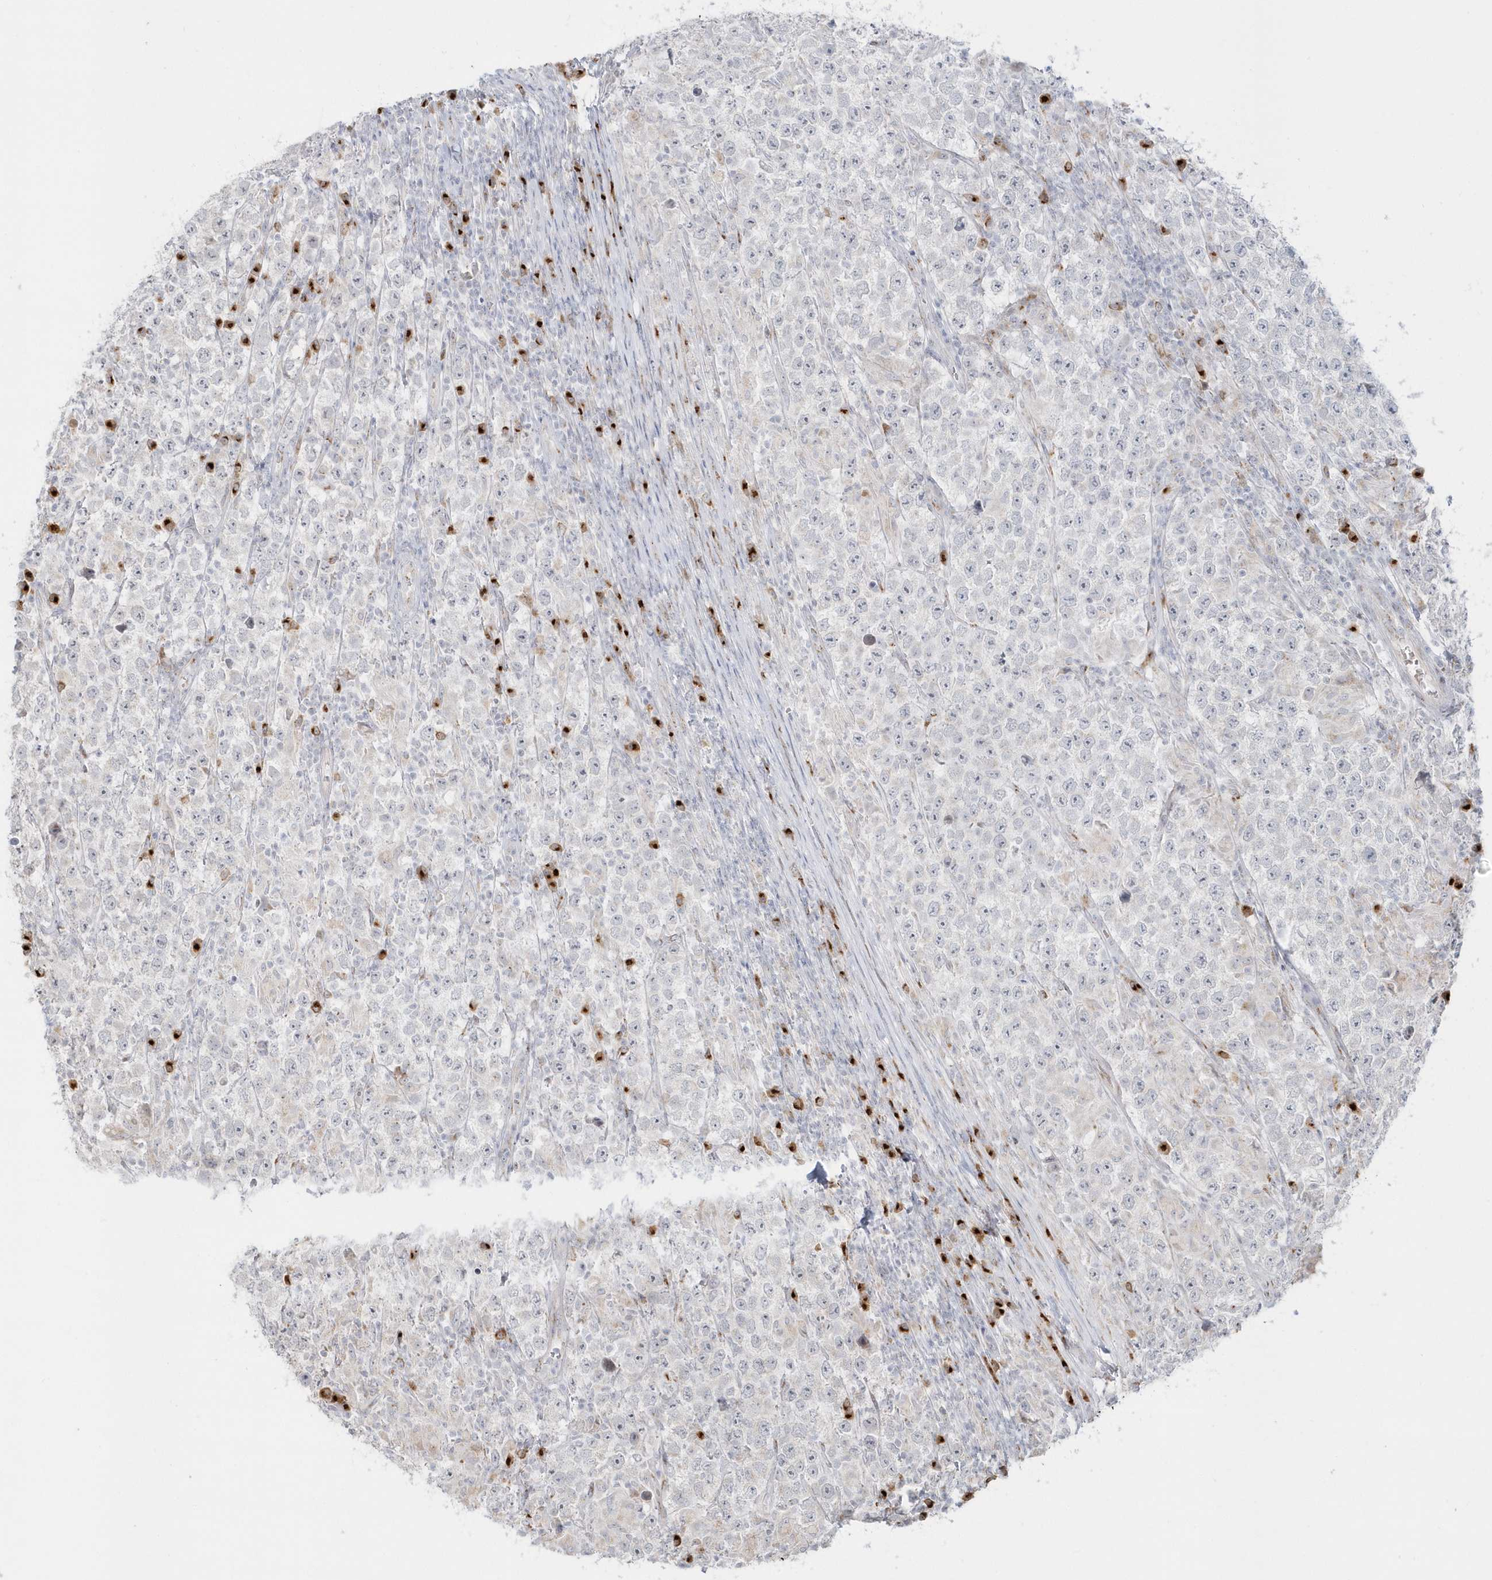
{"staining": {"intensity": "negative", "quantity": "none", "location": "none"}, "tissue": "testis cancer", "cell_type": "Tumor cells", "image_type": "cancer", "snomed": [{"axis": "morphology", "description": "Normal tissue, NOS"}, {"axis": "morphology", "description": "Urothelial carcinoma, High grade"}, {"axis": "morphology", "description": "Seminoma, NOS"}, {"axis": "morphology", "description": "Carcinoma, Embryonal, NOS"}, {"axis": "topography", "description": "Urinary bladder"}, {"axis": "topography", "description": "Testis"}], "caption": "Immunohistochemistry (IHC) histopathology image of neoplastic tissue: human seminoma (testis) stained with DAB exhibits no significant protein staining in tumor cells. (DAB immunohistochemistry with hematoxylin counter stain).", "gene": "DHFR", "patient": {"sex": "male", "age": 41}}